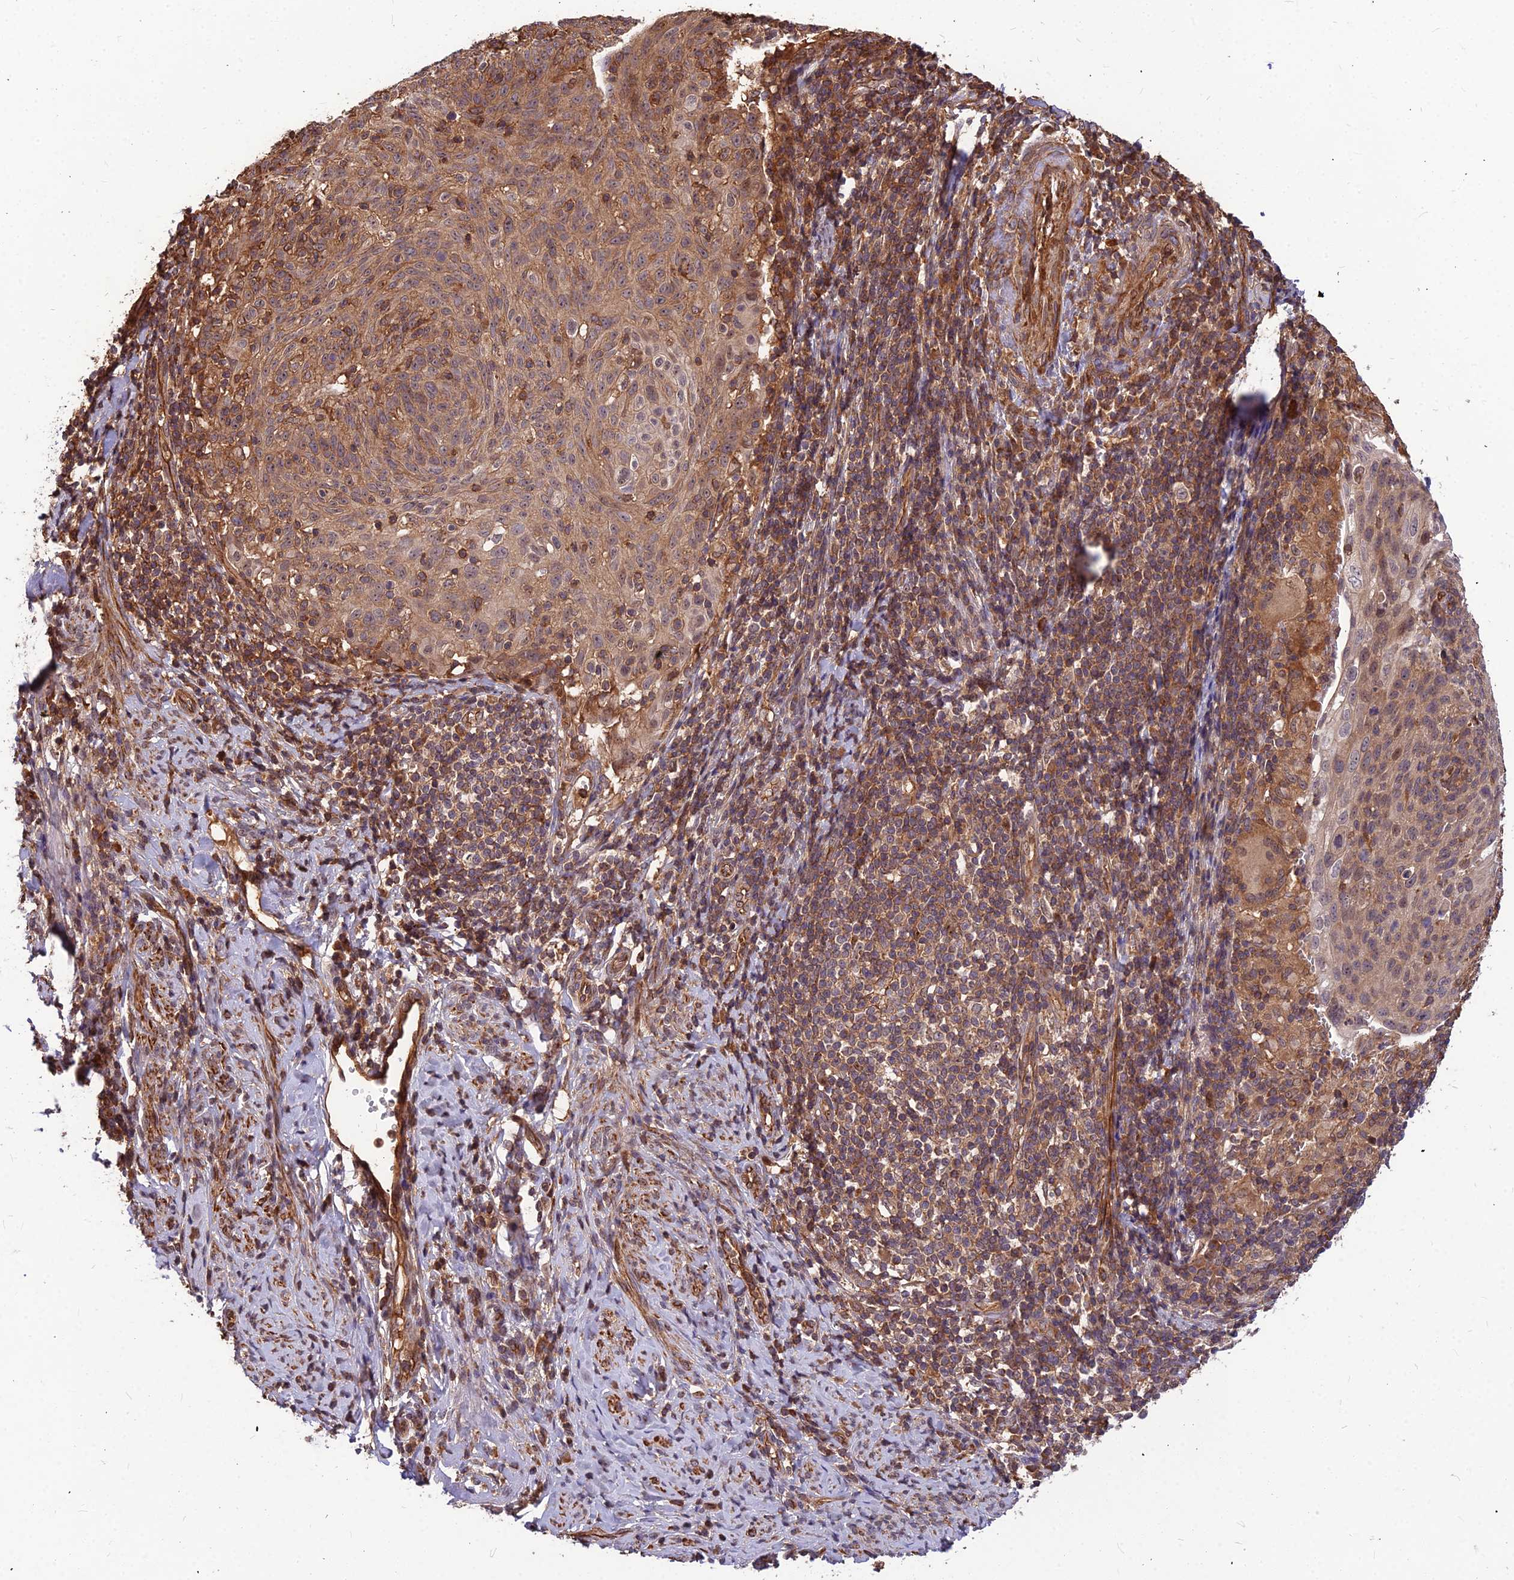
{"staining": {"intensity": "moderate", "quantity": "25%-75%", "location": "cytoplasmic/membranous"}, "tissue": "cervical cancer", "cell_type": "Tumor cells", "image_type": "cancer", "snomed": [{"axis": "morphology", "description": "Squamous cell carcinoma, NOS"}, {"axis": "topography", "description": "Cervix"}], "caption": "This image demonstrates squamous cell carcinoma (cervical) stained with immunohistochemistry (IHC) to label a protein in brown. The cytoplasmic/membranous of tumor cells show moderate positivity for the protein. Nuclei are counter-stained blue.", "gene": "ZNF467", "patient": {"sex": "female", "age": 70}}